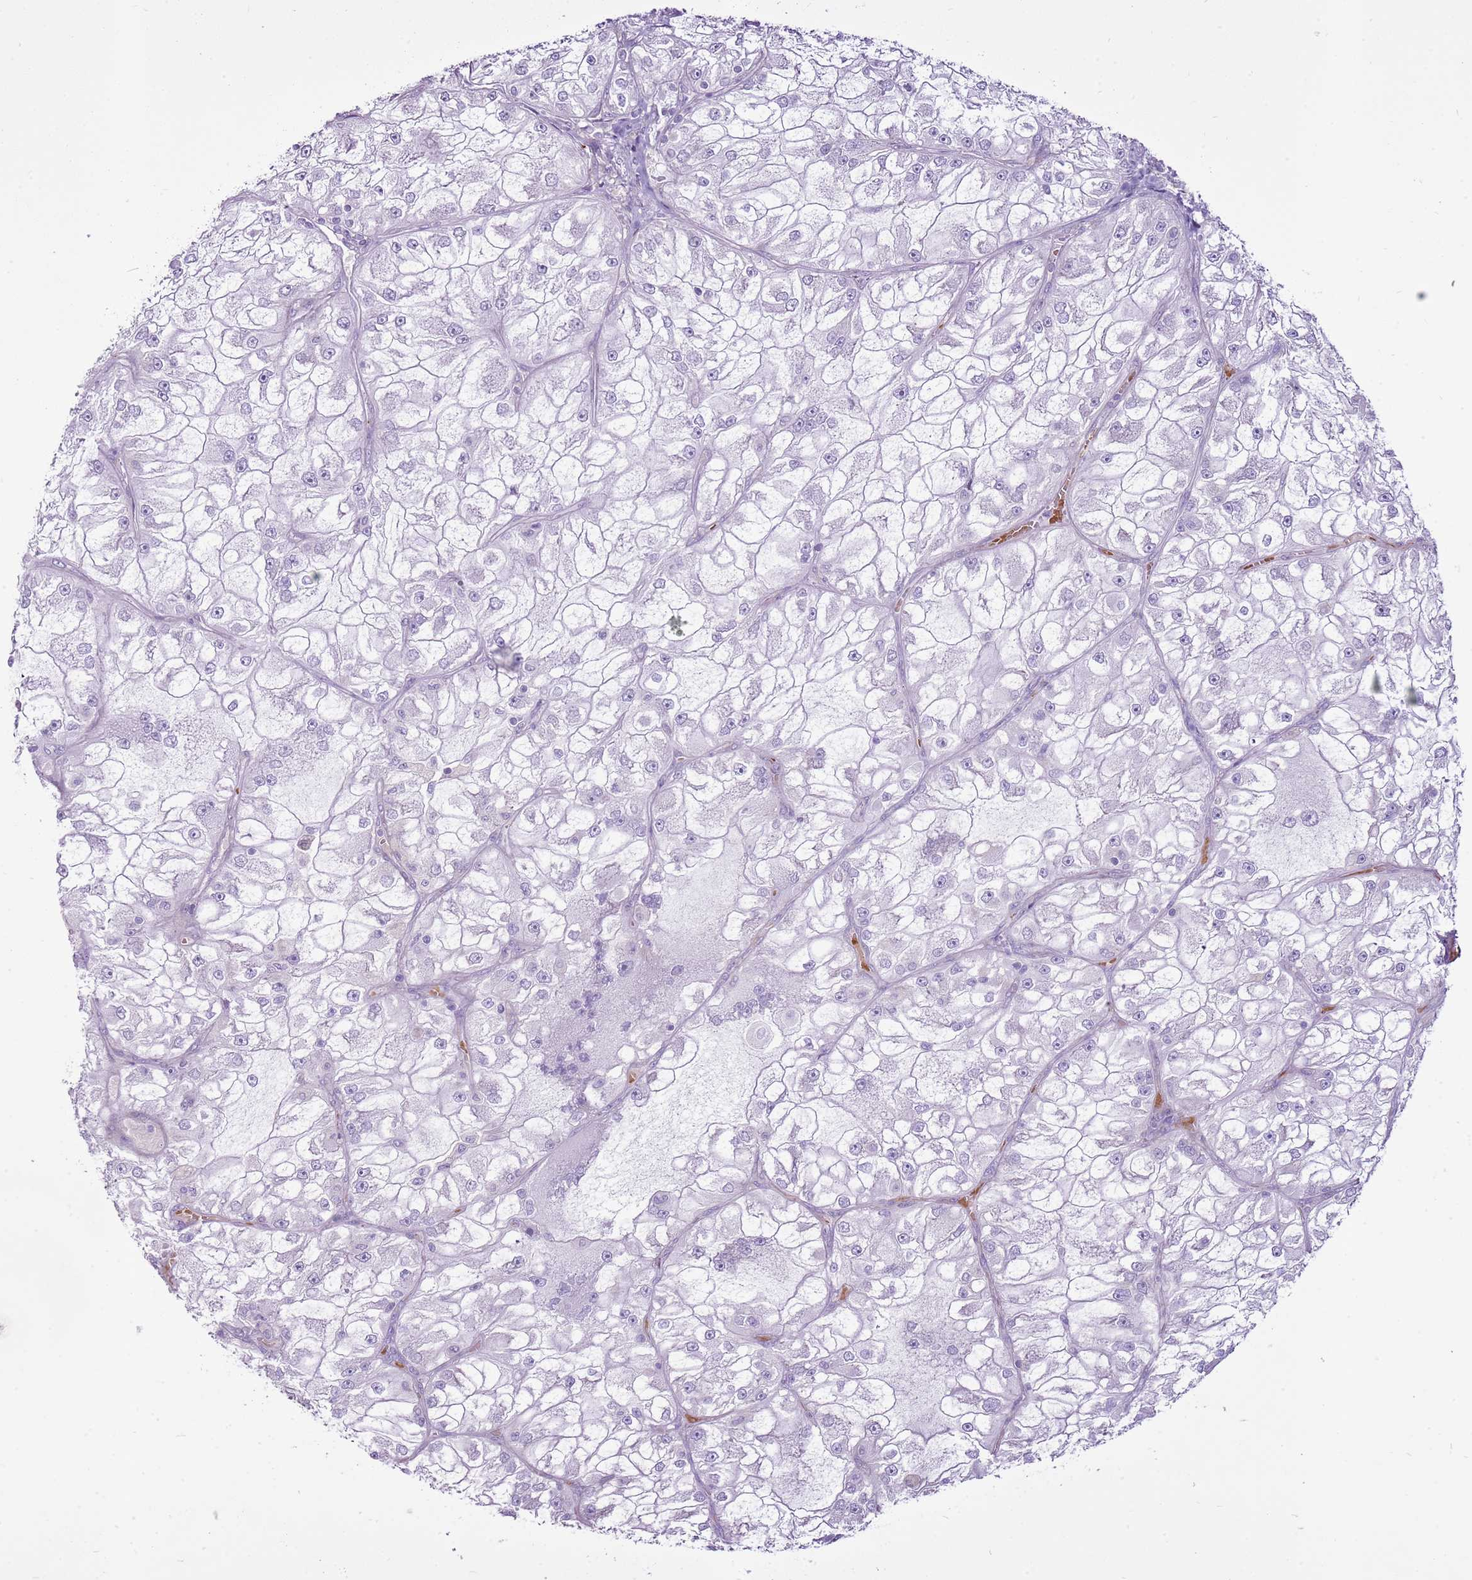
{"staining": {"intensity": "negative", "quantity": "none", "location": "none"}, "tissue": "renal cancer", "cell_type": "Tumor cells", "image_type": "cancer", "snomed": [{"axis": "morphology", "description": "Adenocarcinoma, NOS"}, {"axis": "topography", "description": "Kidney"}], "caption": "DAB immunohistochemical staining of renal adenocarcinoma reveals no significant positivity in tumor cells.", "gene": "CHAC2", "patient": {"sex": "female", "age": 72}}